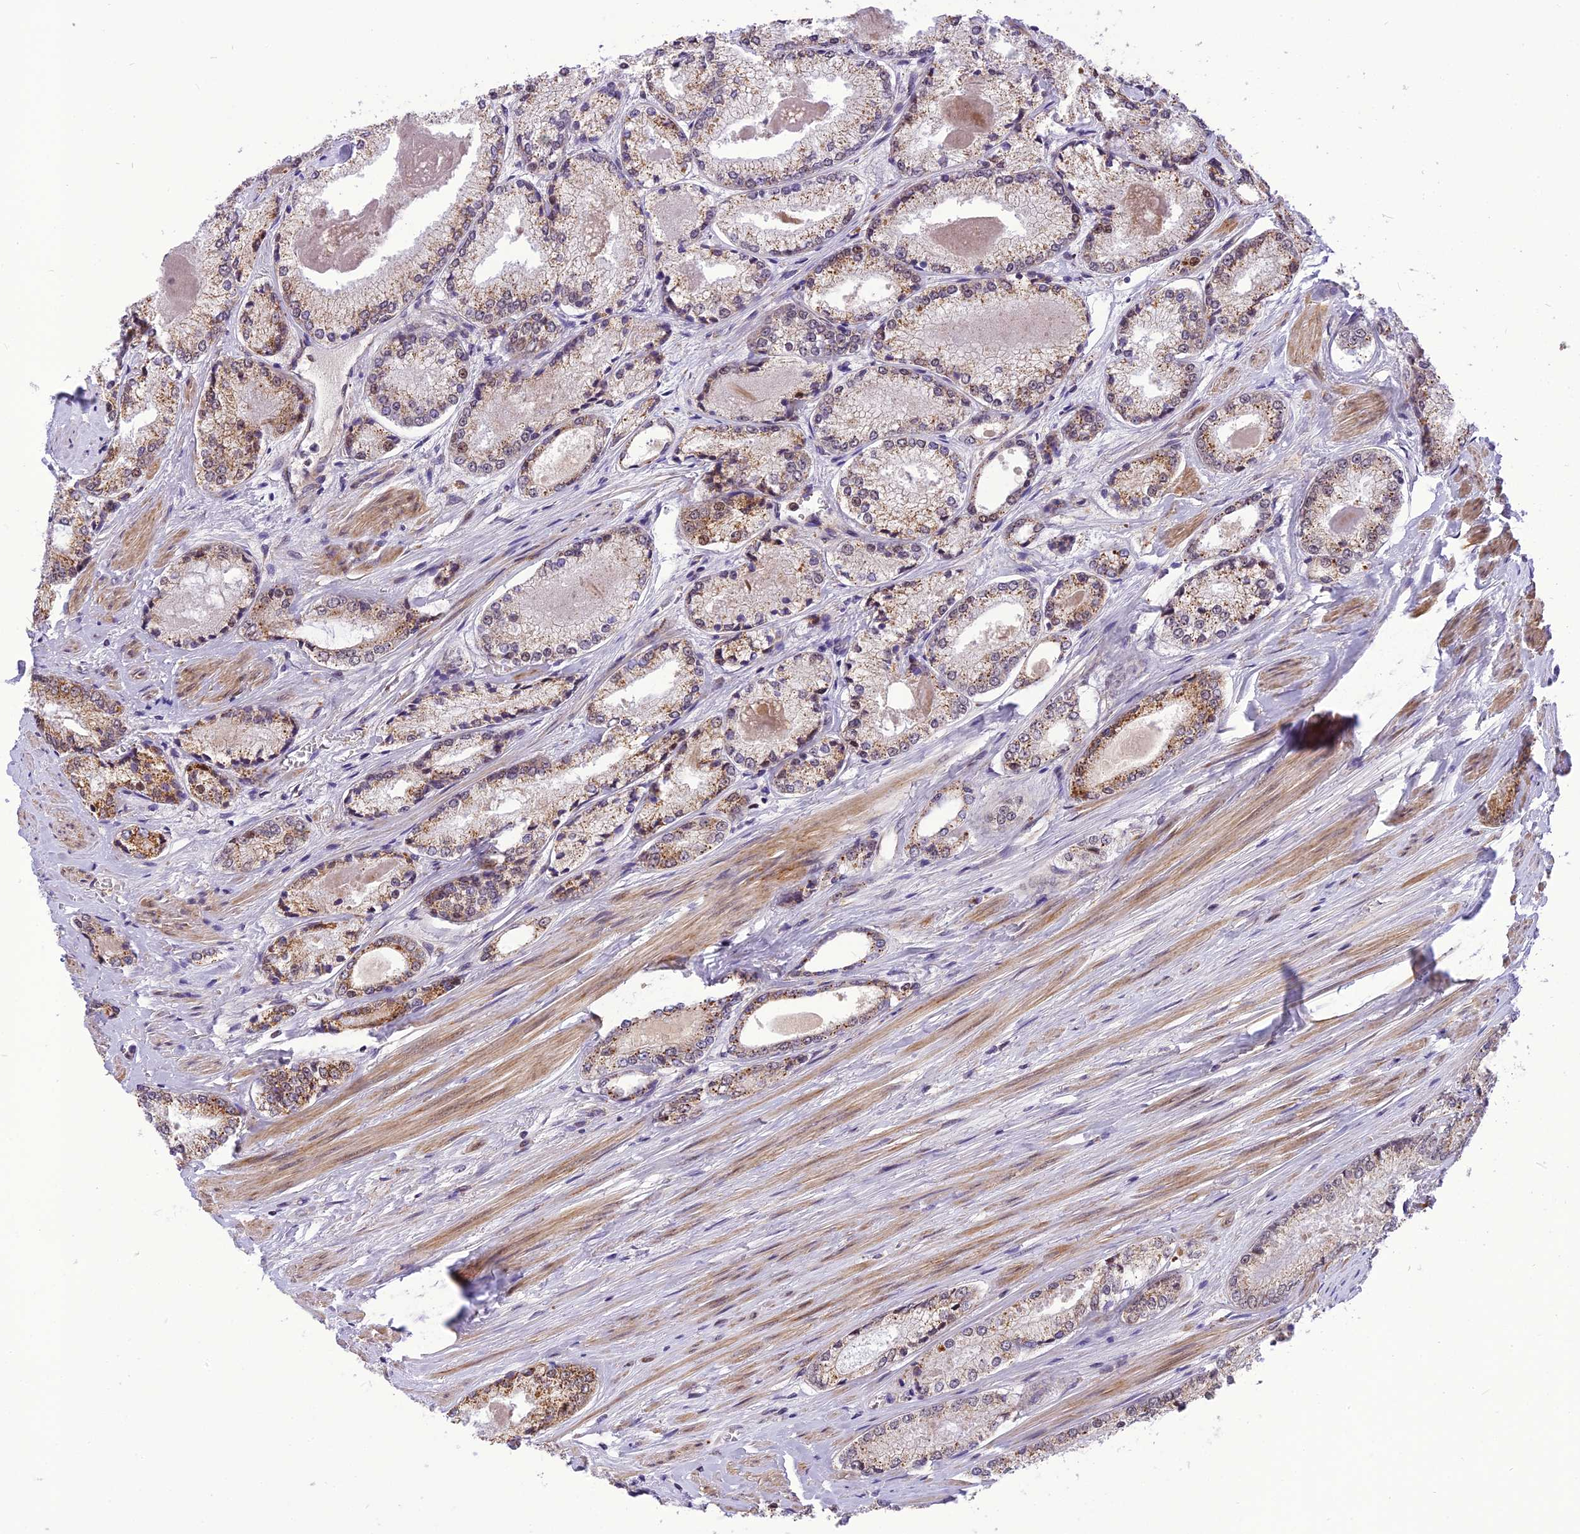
{"staining": {"intensity": "moderate", "quantity": "25%-75%", "location": "cytoplasmic/membranous,nuclear"}, "tissue": "prostate cancer", "cell_type": "Tumor cells", "image_type": "cancer", "snomed": [{"axis": "morphology", "description": "Adenocarcinoma, Low grade"}, {"axis": "topography", "description": "Prostate"}], "caption": "The image exhibits a brown stain indicating the presence of a protein in the cytoplasmic/membranous and nuclear of tumor cells in low-grade adenocarcinoma (prostate). (DAB (3,3'-diaminobenzidine) IHC, brown staining for protein, blue staining for nuclei).", "gene": "CMC1", "patient": {"sex": "male", "age": 68}}